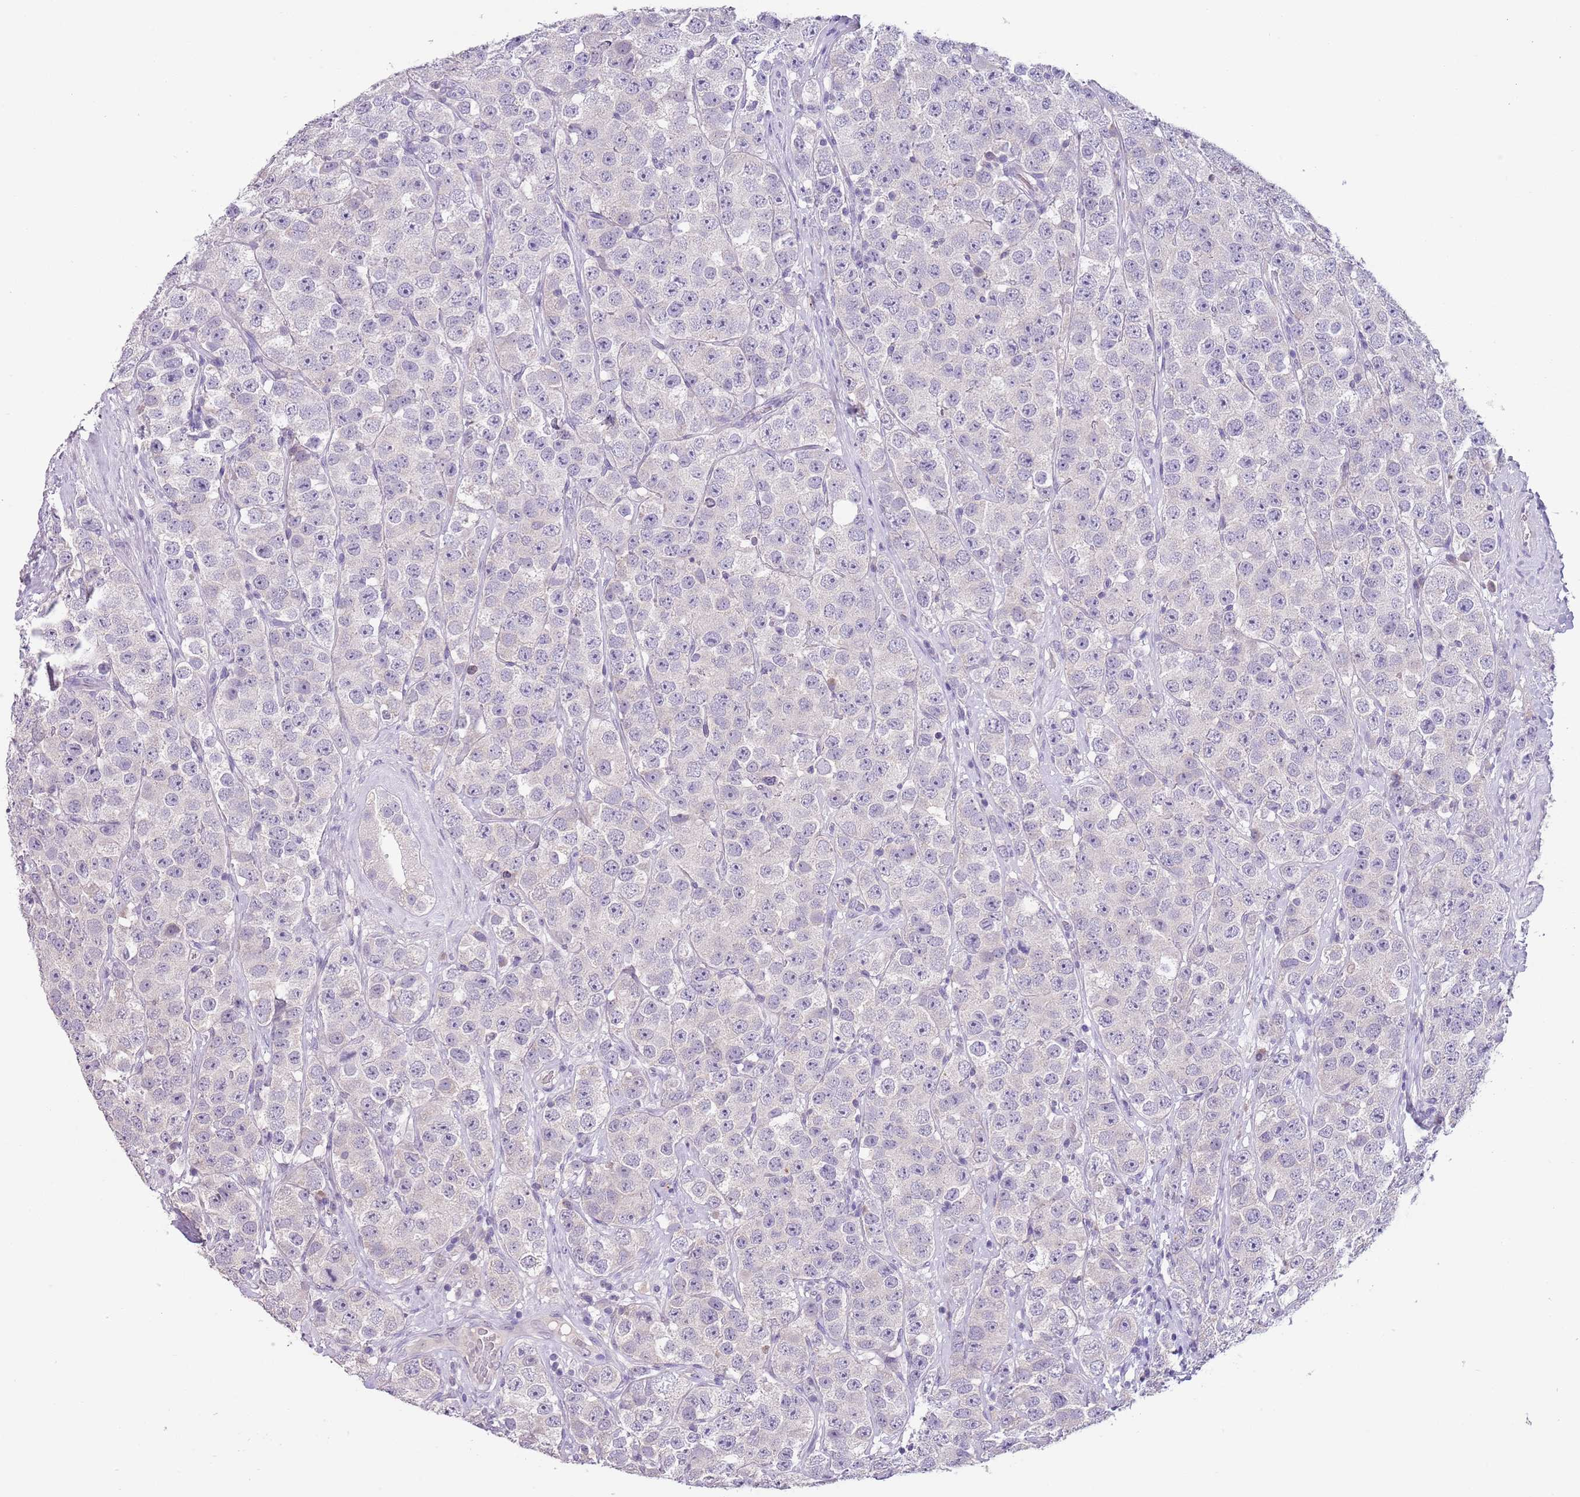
{"staining": {"intensity": "negative", "quantity": "none", "location": "none"}, "tissue": "testis cancer", "cell_type": "Tumor cells", "image_type": "cancer", "snomed": [{"axis": "morphology", "description": "Seminoma, NOS"}, {"axis": "topography", "description": "Testis"}], "caption": "This histopathology image is of testis cancer stained with immunohistochemistry to label a protein in brown with the nuclei are counter-stained blue. There is no positivity in tumor cells.", "gene": "SLC35E3", "patient": {"sex": "male", "age": 28}}